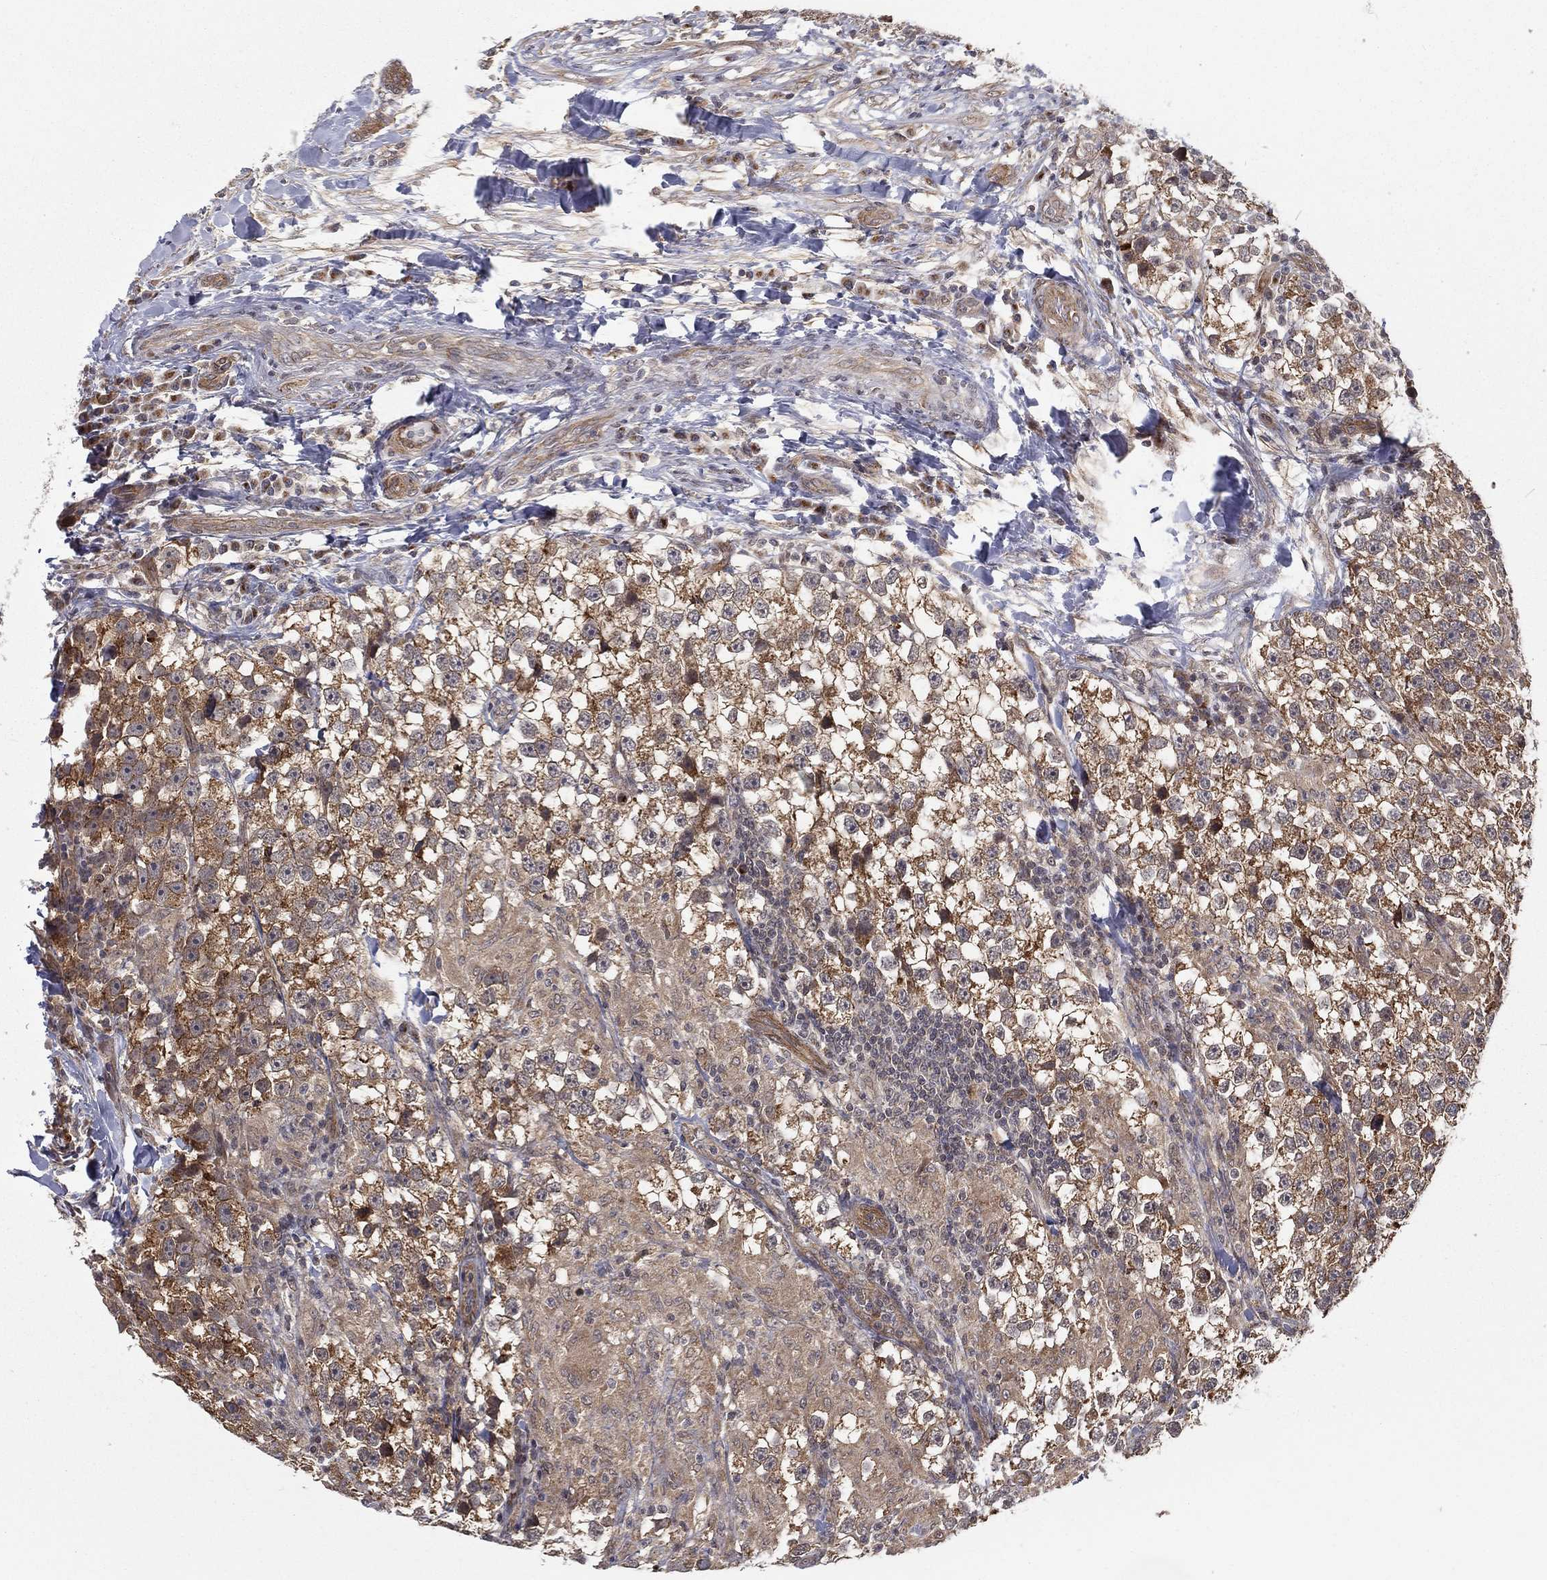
{"staining": {"intensity": "moderate", "quantity": ">75%", "location": "cytoplasmic/membranous"}, "tissue": "testis cancer", "cell_type": "Tumor cells", "image_type": "cancer", "snomed": [{"axis": "morphology", "description": "Seminoma, NOS"}, {"axis": "topography", "description": "Testis"}], "caption": "This is an image of immunohistochemistry staining of testis cancer, which shows moderate positivity in the cytoplasmic/membranous of tumor cells.", "gene": "UACA", "patient": {"sex": "male", "age": 46}}